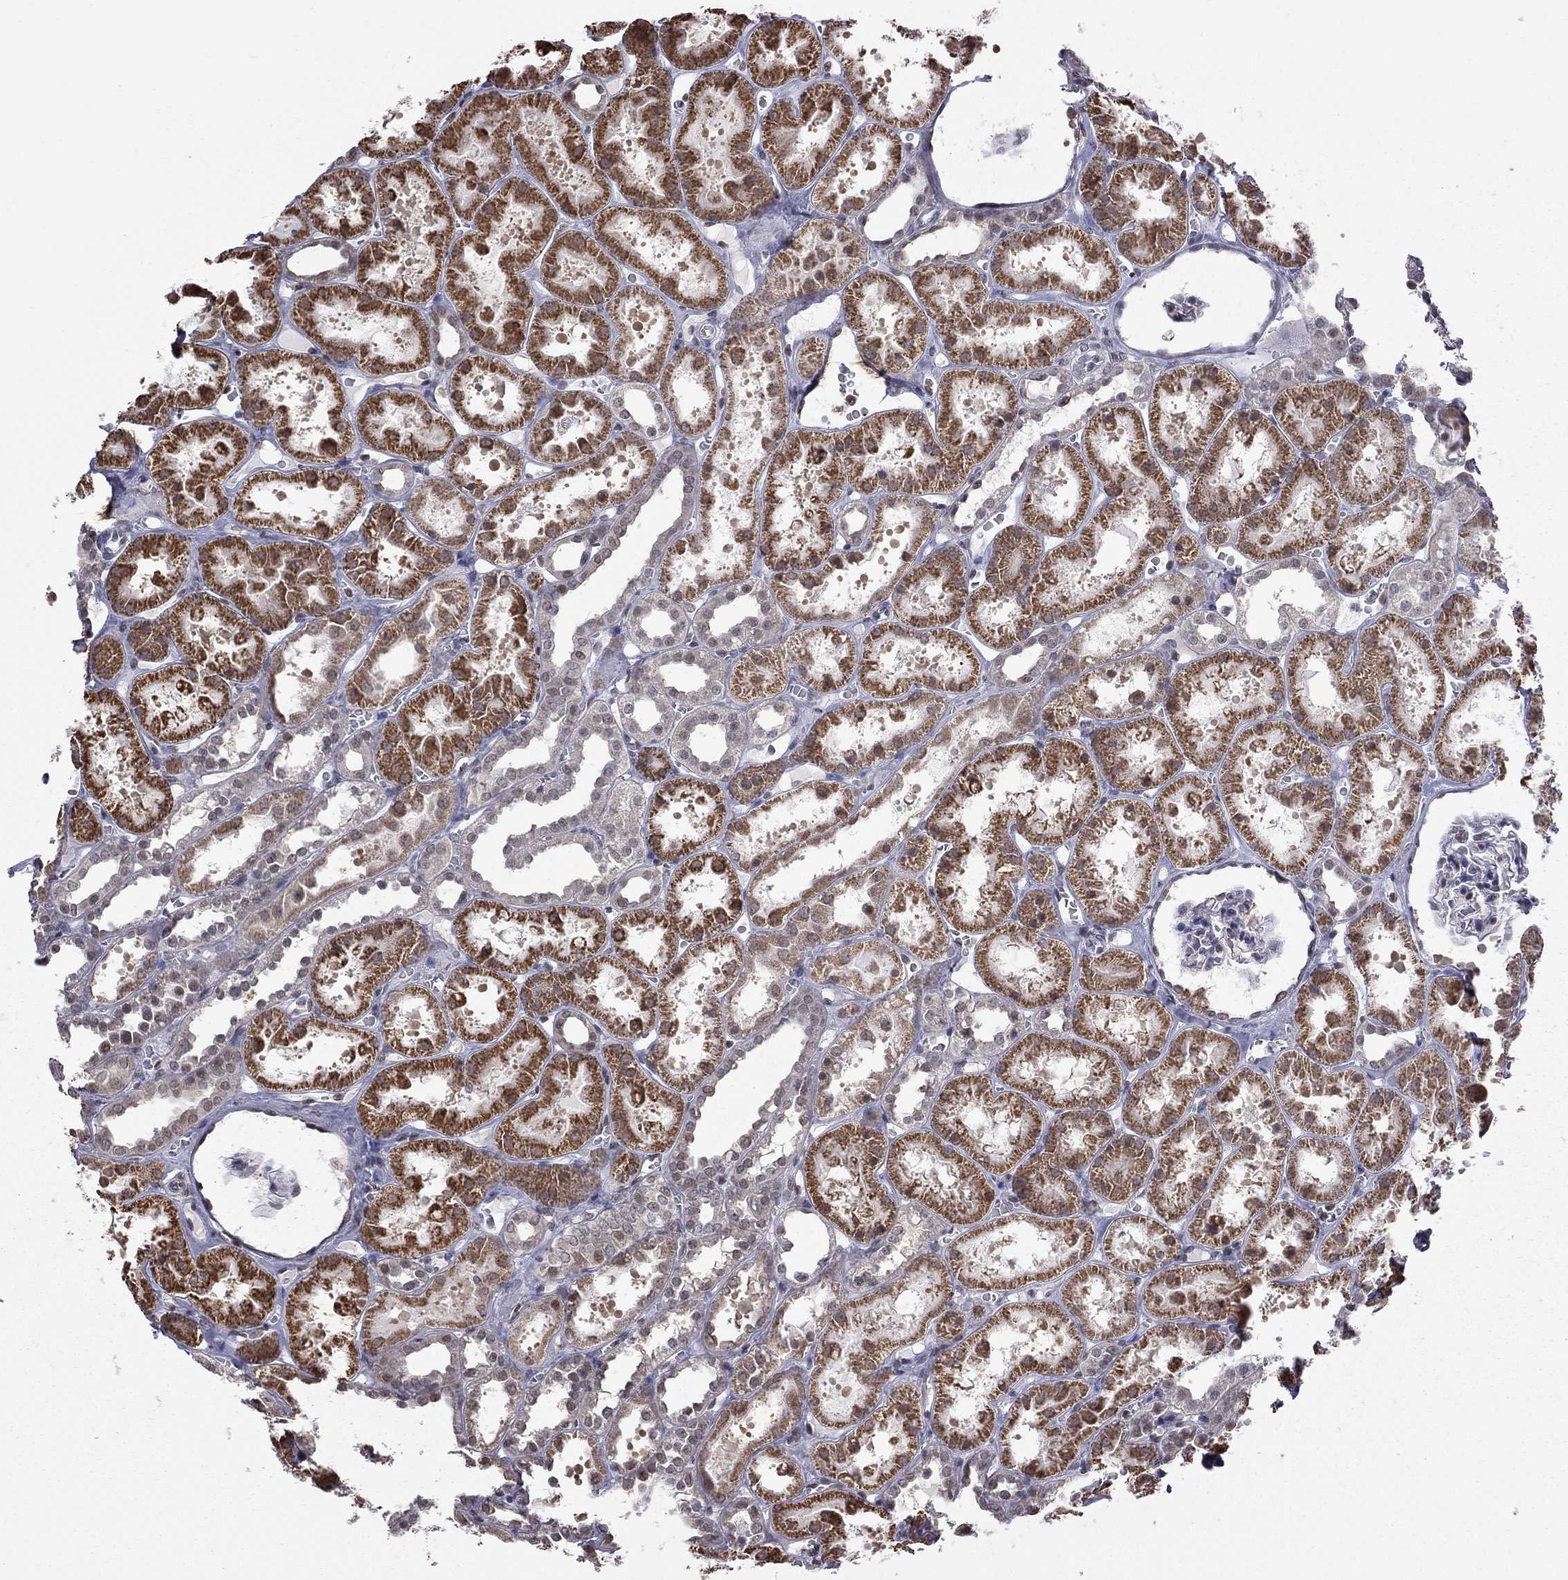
{"staining": {"intensity": "negative", "quantity": "none", "location": "none"}, "tissue": "kidney", "cell_type": "Cells in glomeruli", "image_type": "normal", "snomed": [{"axis": "morphology", "description": "Normal tissue, NOS"}, {"axis": "topography", "description": "Kidney"}], "caption": "Photomicrograph shows no significant protein expression in cells in glomeruli of benign kidney.", "gene": "RFWD3", "patient": {"sex": "female", "age": 41}}